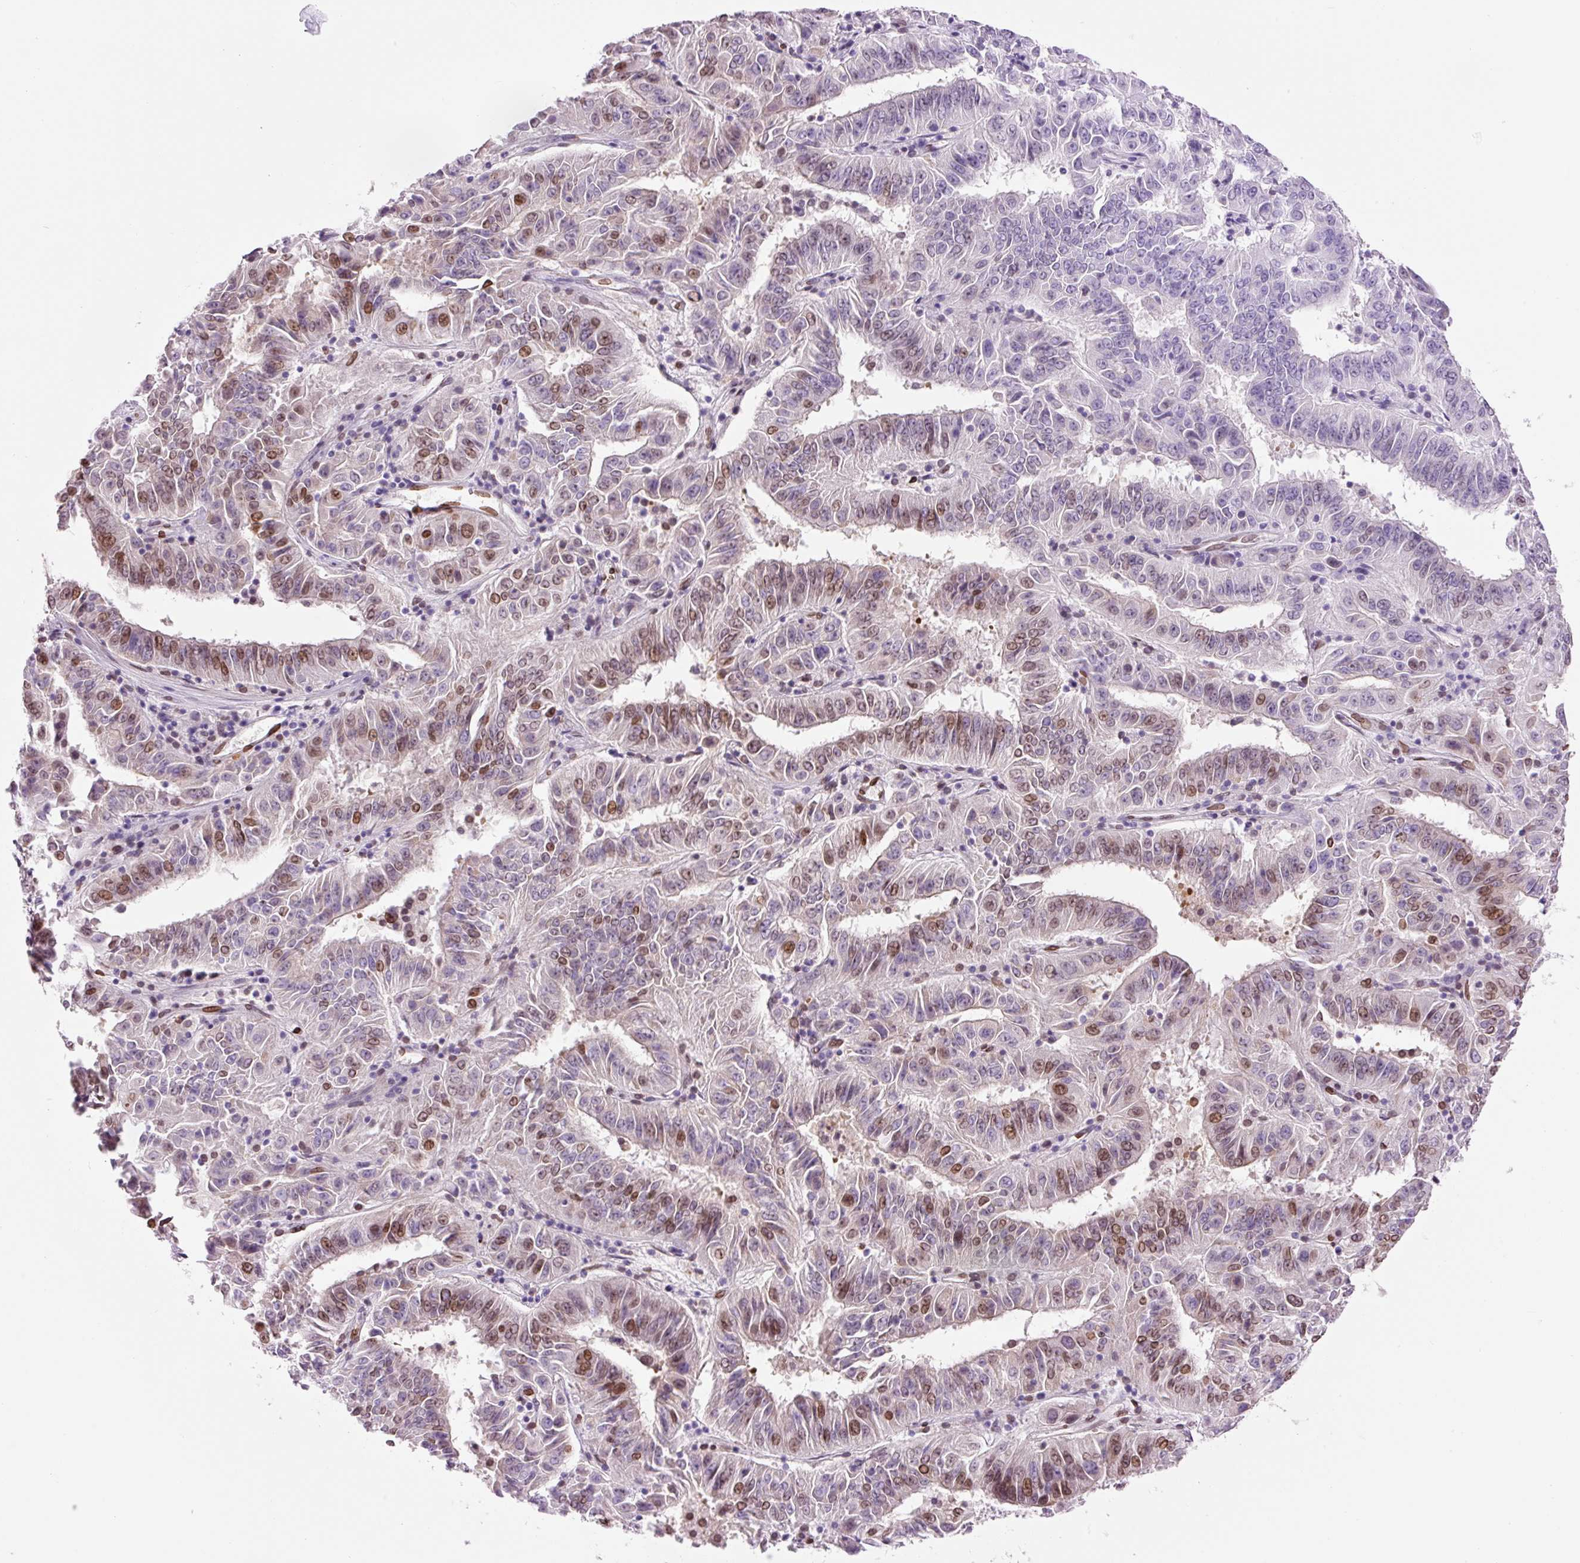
{"staining": {"intensity": "moderate", "quantity": "25%-75%", "location": "cytoplasmic/membranous,nuclear"}, "tissue": "pancreatic cancer", "cell_type": "Tumor cells", "image_type": "cancer", "snomed": [{"axis": "morphology", "description": "Adenocarcinoma, NOS"}, {"axis": "topography", "description": "Pancreas"}], "caption": "The immunohistochemical stain shows moderate cytoplasmic/membranous and nuclear staining in tumor cells of pancreatic cancer (adenocarcinoma) tissue.", "gene": "ZNF224", "patient": {"sex": "male", "age": 63}}